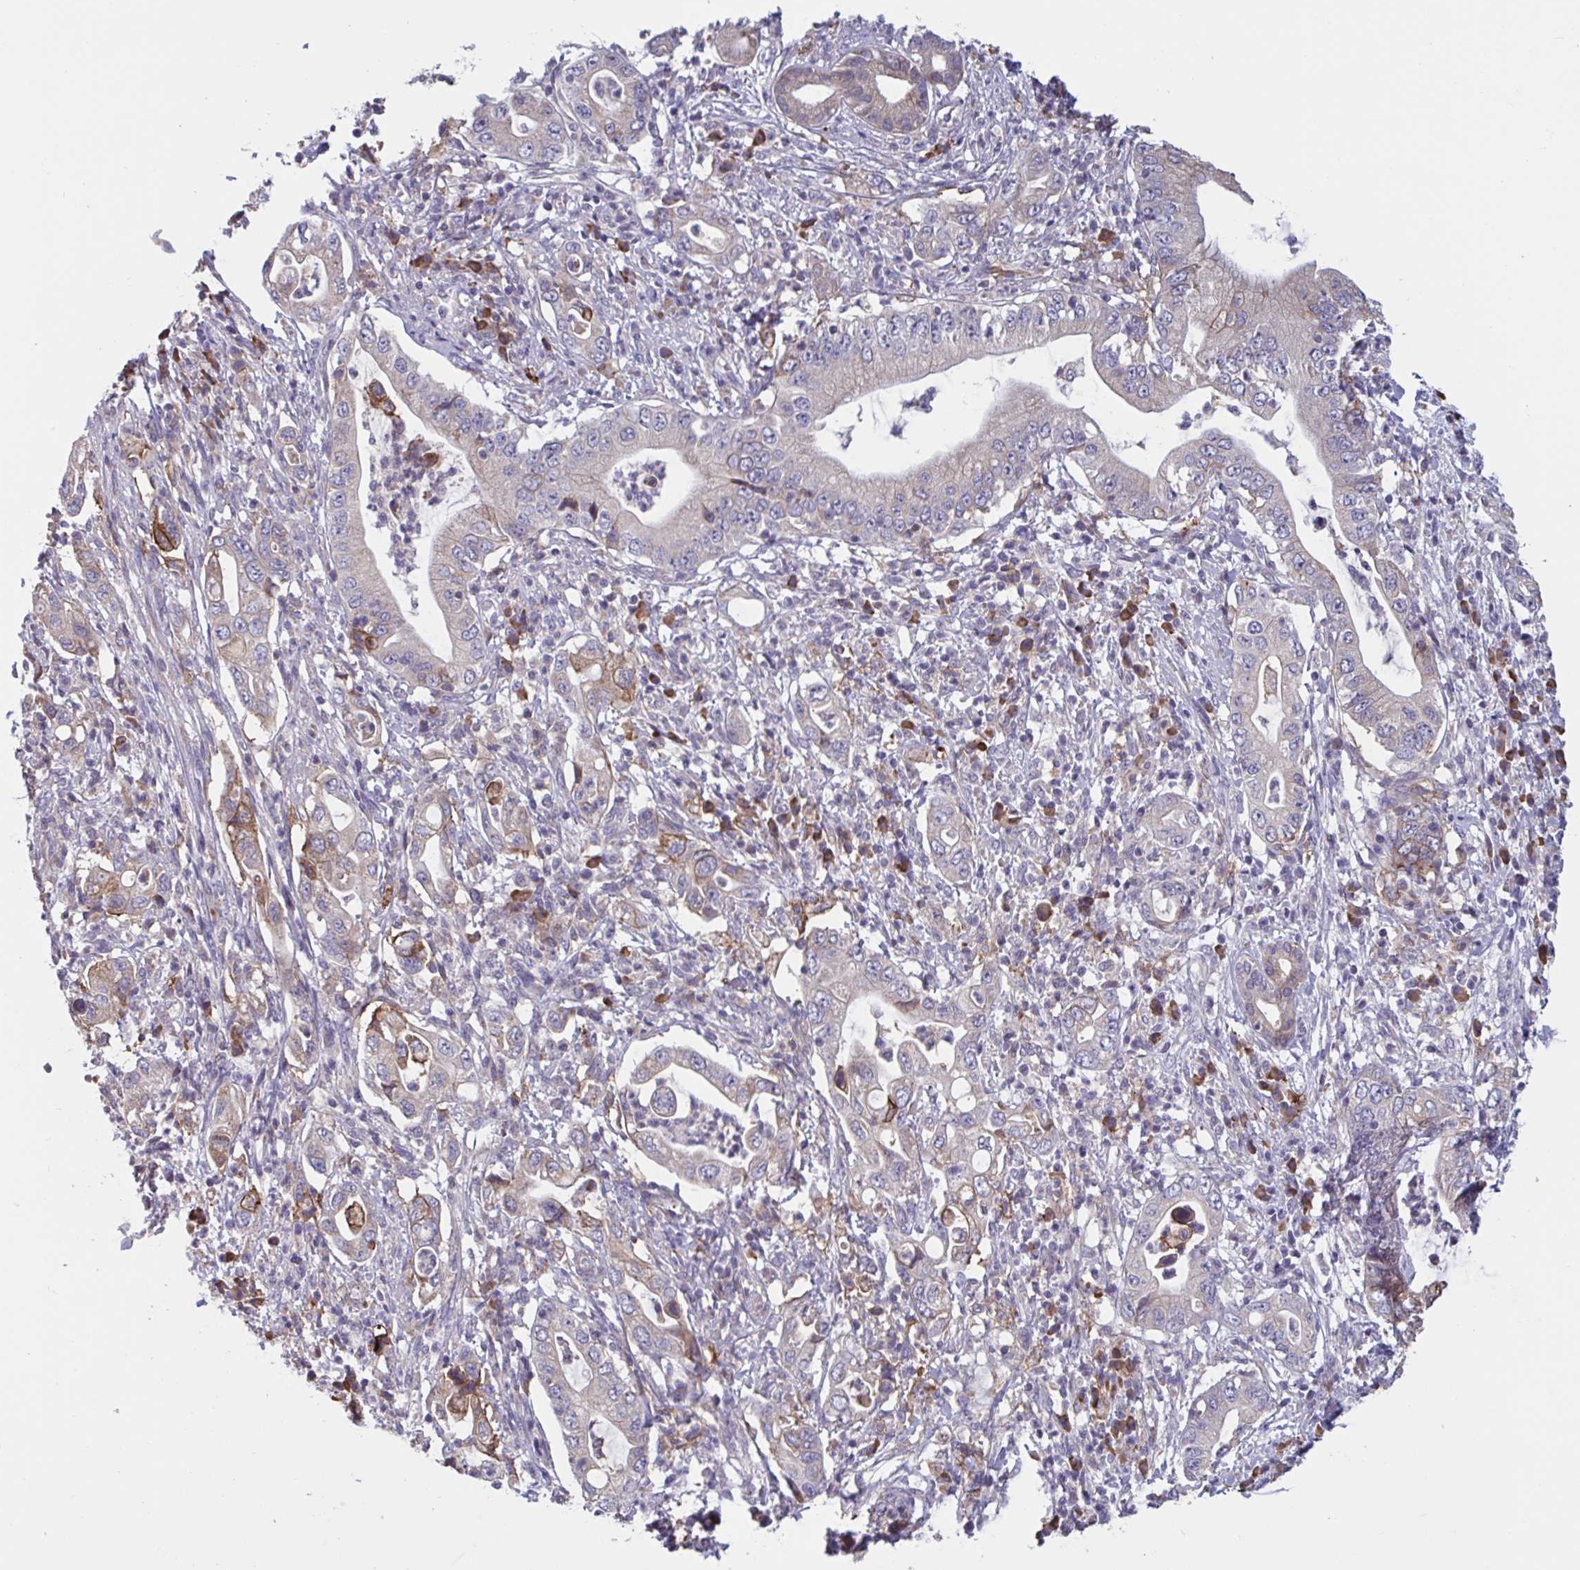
{"staining": {"intensity": "moderate", "quantity": "<25%", "location": "cytoplasmic/membranous"}, "tissue": "pancreatic cancer", "cell_type": "Tumor cells", "image_type": "cancer", "snomed": [{"axis": "morphology", "description": "Adenocarcinoma, NOS"}, {"axis": "topography", "description": "Pancreas"}], "caption": "There is low levels of moderate cytoplasmic/membranous positivity in tumor cells of adenocarcinoma (pancreatic), as demonstrated by immunohistochemical staining (brown color).", "gene": "CD1E", "patient": {"sex": "female", "age": 72}}